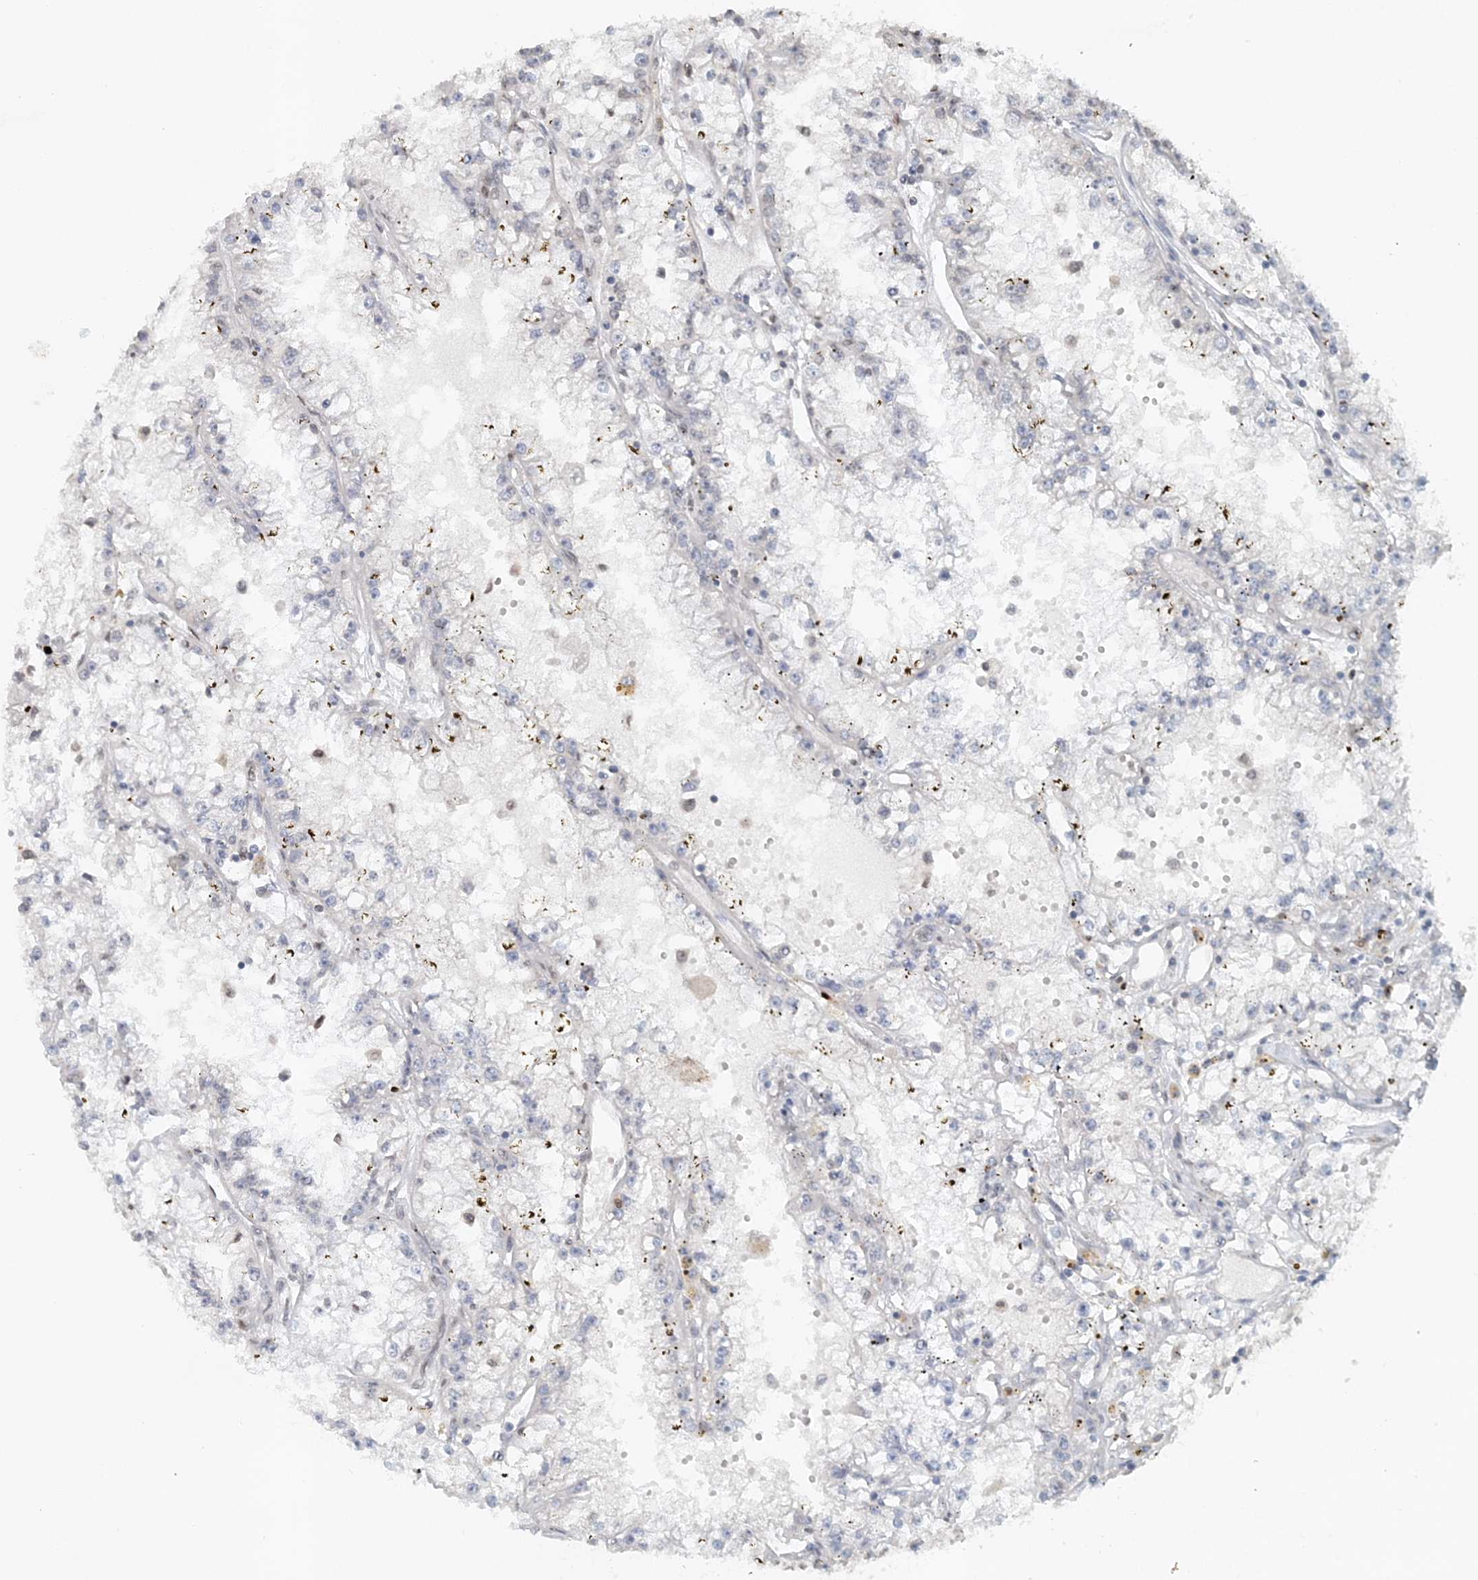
{"staining": {"intensity": "negative", "quantity": "none", "location": "none"}, "tissue": "renal cancer", "cell_type": "Tumor cells", "image_type": "cancer", "snomed": [{"axis": "morphology", "description": "Adenocarcinoma, NOS"}, {"axis": "topography", "description": "Kidney"}], "caption": "An IHC micrograph of renal cancer (adenocarcinoma) is shown. There is no staining in tumor cells of renal cancer (adenocarcinoma). (DAB (3,3'-diaminobenzidine) immunohistochemistry, high magnification).", "gene": "NUP54", "patient": {"sex": "male", "age": 56}}